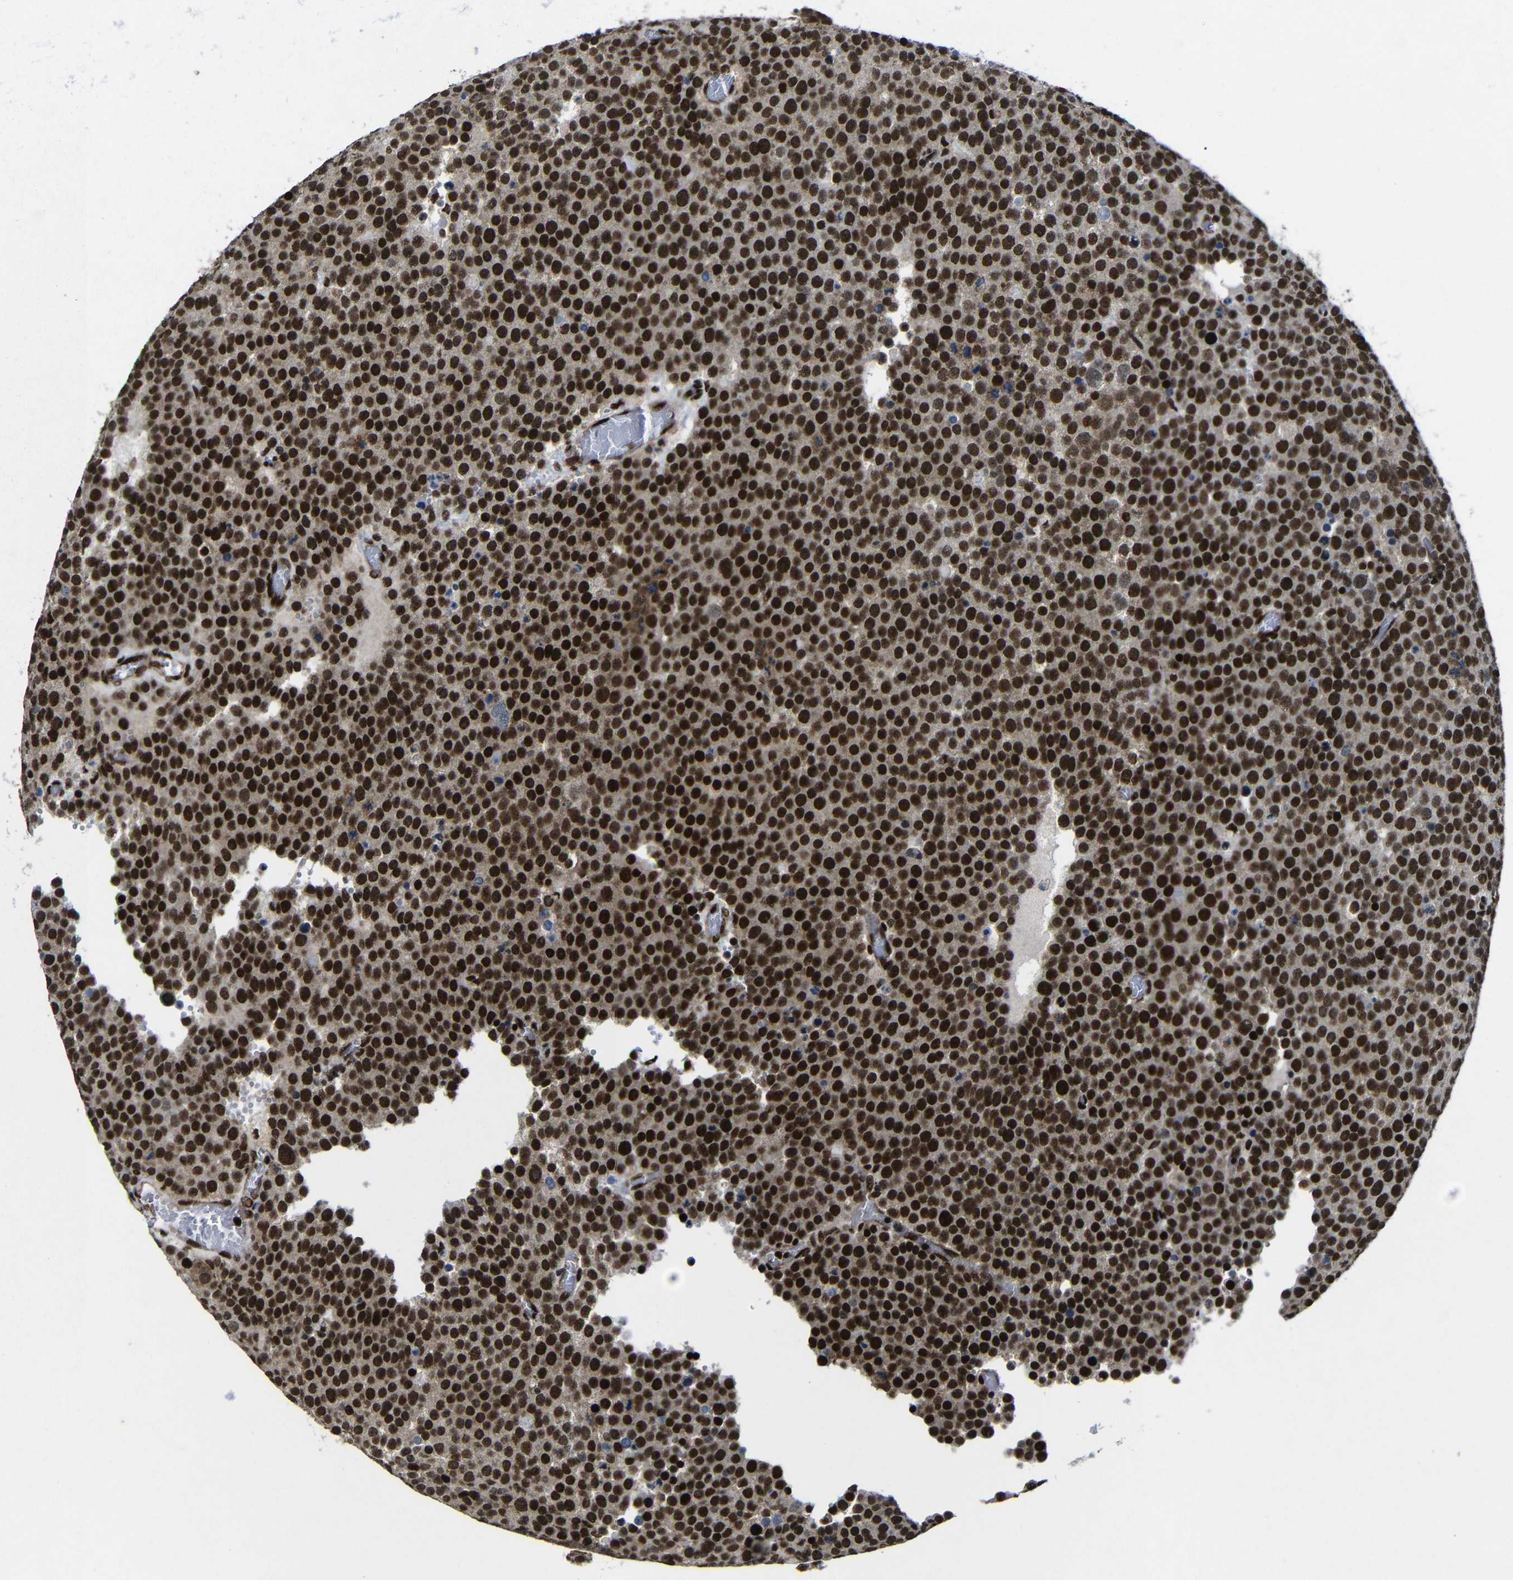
{"staining": {"intensity": "strong", "quantity": ">75%", "location": "nuclear"}, "tissue": "testis cancer", "cell_type": "Tumor cells", "image_type": "cancer", "snomed": [{"axis": "morphology", "description": "Normal tissue, NOS"}, {"axis": "morphology", "description": "Seminoma, NOS"}, {"axis": "topography", "description": "Testis"}], "caption": "Strong nuclear positivity for a protein is appreciated in approximately >75% of tumor cells of seminoma (testis) using IHC.", "gene": "PTBP1", "patient": {"sex": "male", "age": 71}}